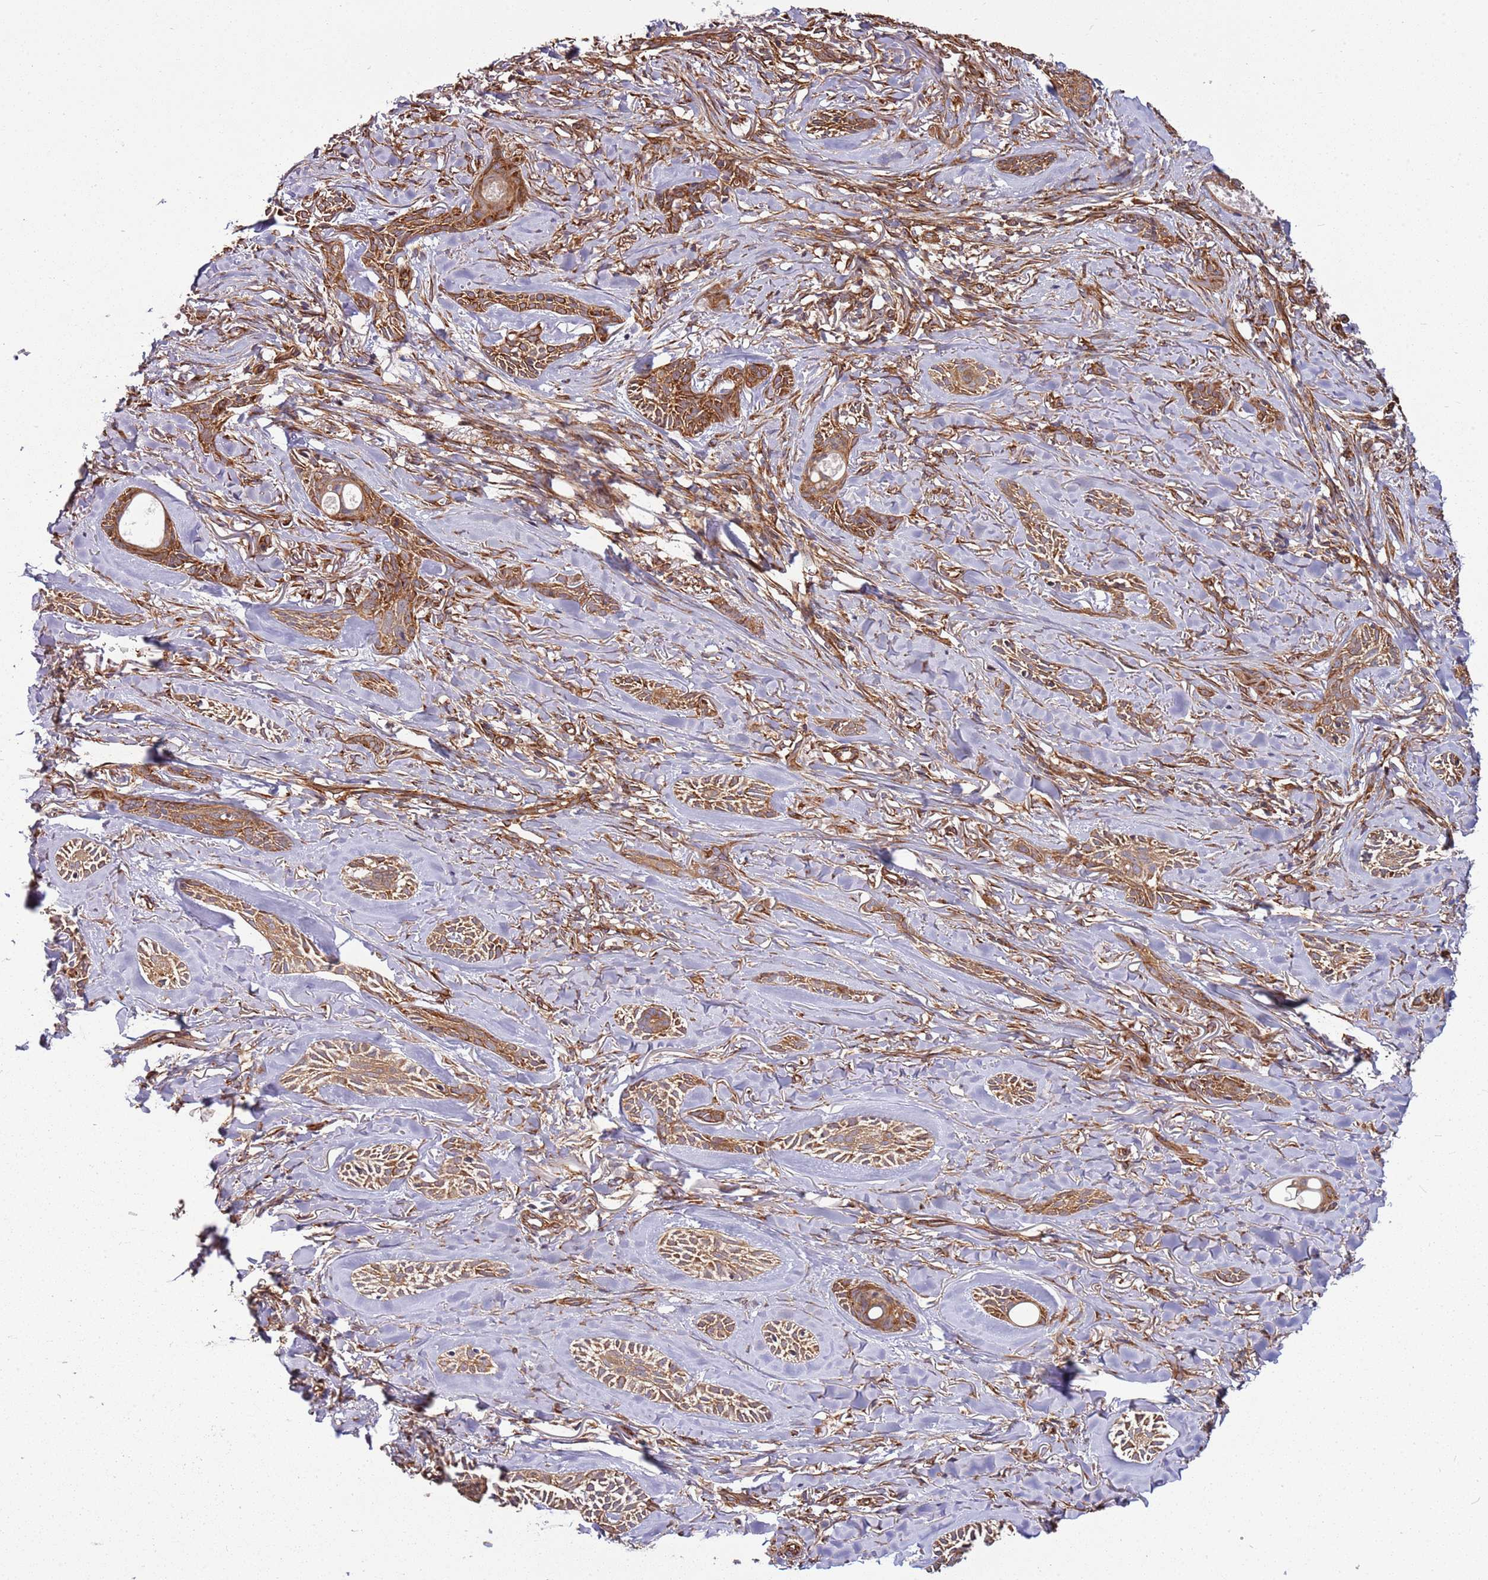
{"staining": {"intensity": "strong", "quantity": ">75%", "location": "cytoplasmic/membranous"}, "tissue": "skin cancer", "cell_type": "Tumor cells", "image_type": "cancer", "snomed": [{"axis": "morphology", "description": "Basal cell carcinoma"}, {"axis": "topography", "description": "Skin"}], "caption": "Immunohistochemical staining of basal cell carcinoma (skin) shows strong cytoplasmic/membranous protein positivity in about >75% of tumor cells. The protein of interest is shown in brown color, while the nuclei are stained blue.", "gene": "GNL1", "patient": {"sex": "female", "age": 59}}